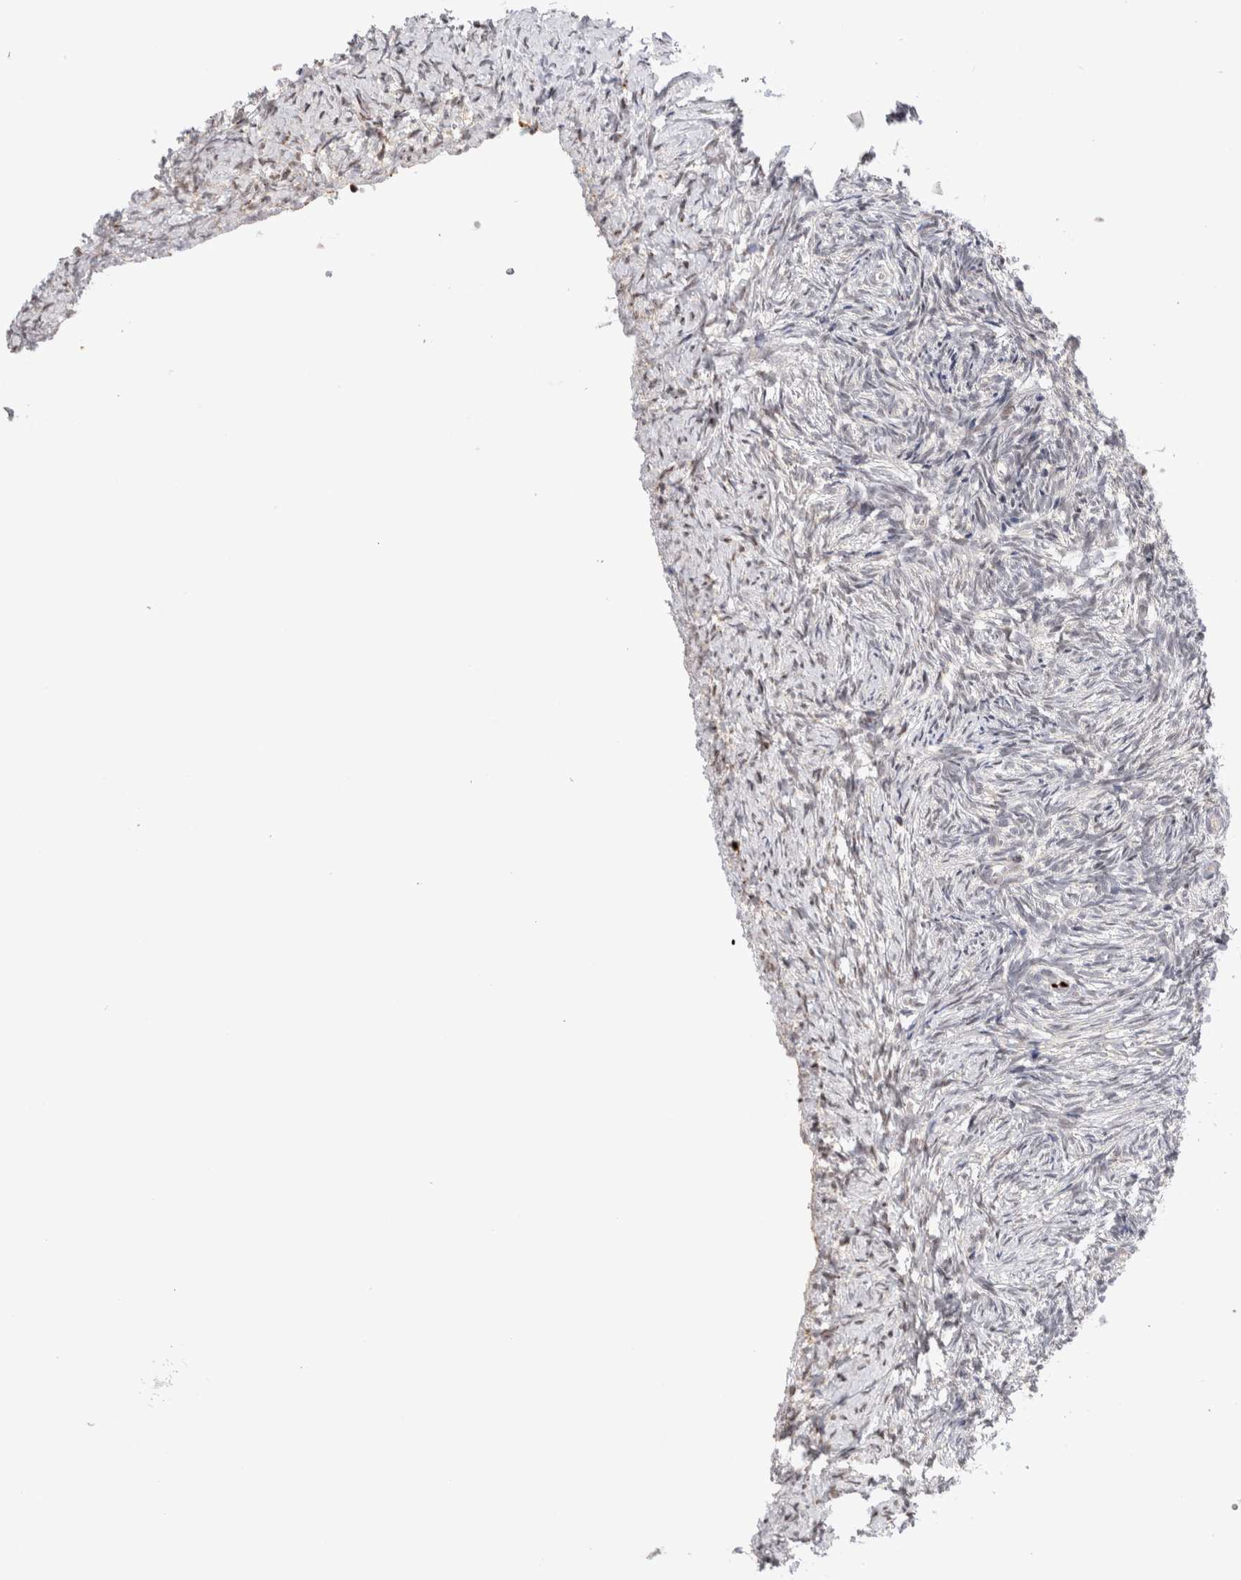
{"staining": {"intensity": "moderate", "quantity": ">75%", "location": "cytoplasmic/membranous"}, "tissue": "ovary", "cell_type": "Follicle cells", "image_type": "normal", "snomed": [{"axis": "morphology", "description": "Normal tissue, NOS"}, {"axis": "topography", "description": "Ovary"}], "caption": "IHC histopathology image of normal ovary: human ovary stained using IHC reveals medium levels of moderate protein expression localized specifically in the cytoplasmic/membranous of follicle cells, appearing as a cytoplasmic/membranous brown color.", "gene": "VPS28", "patient": {"sex": "female", "age": 41}}